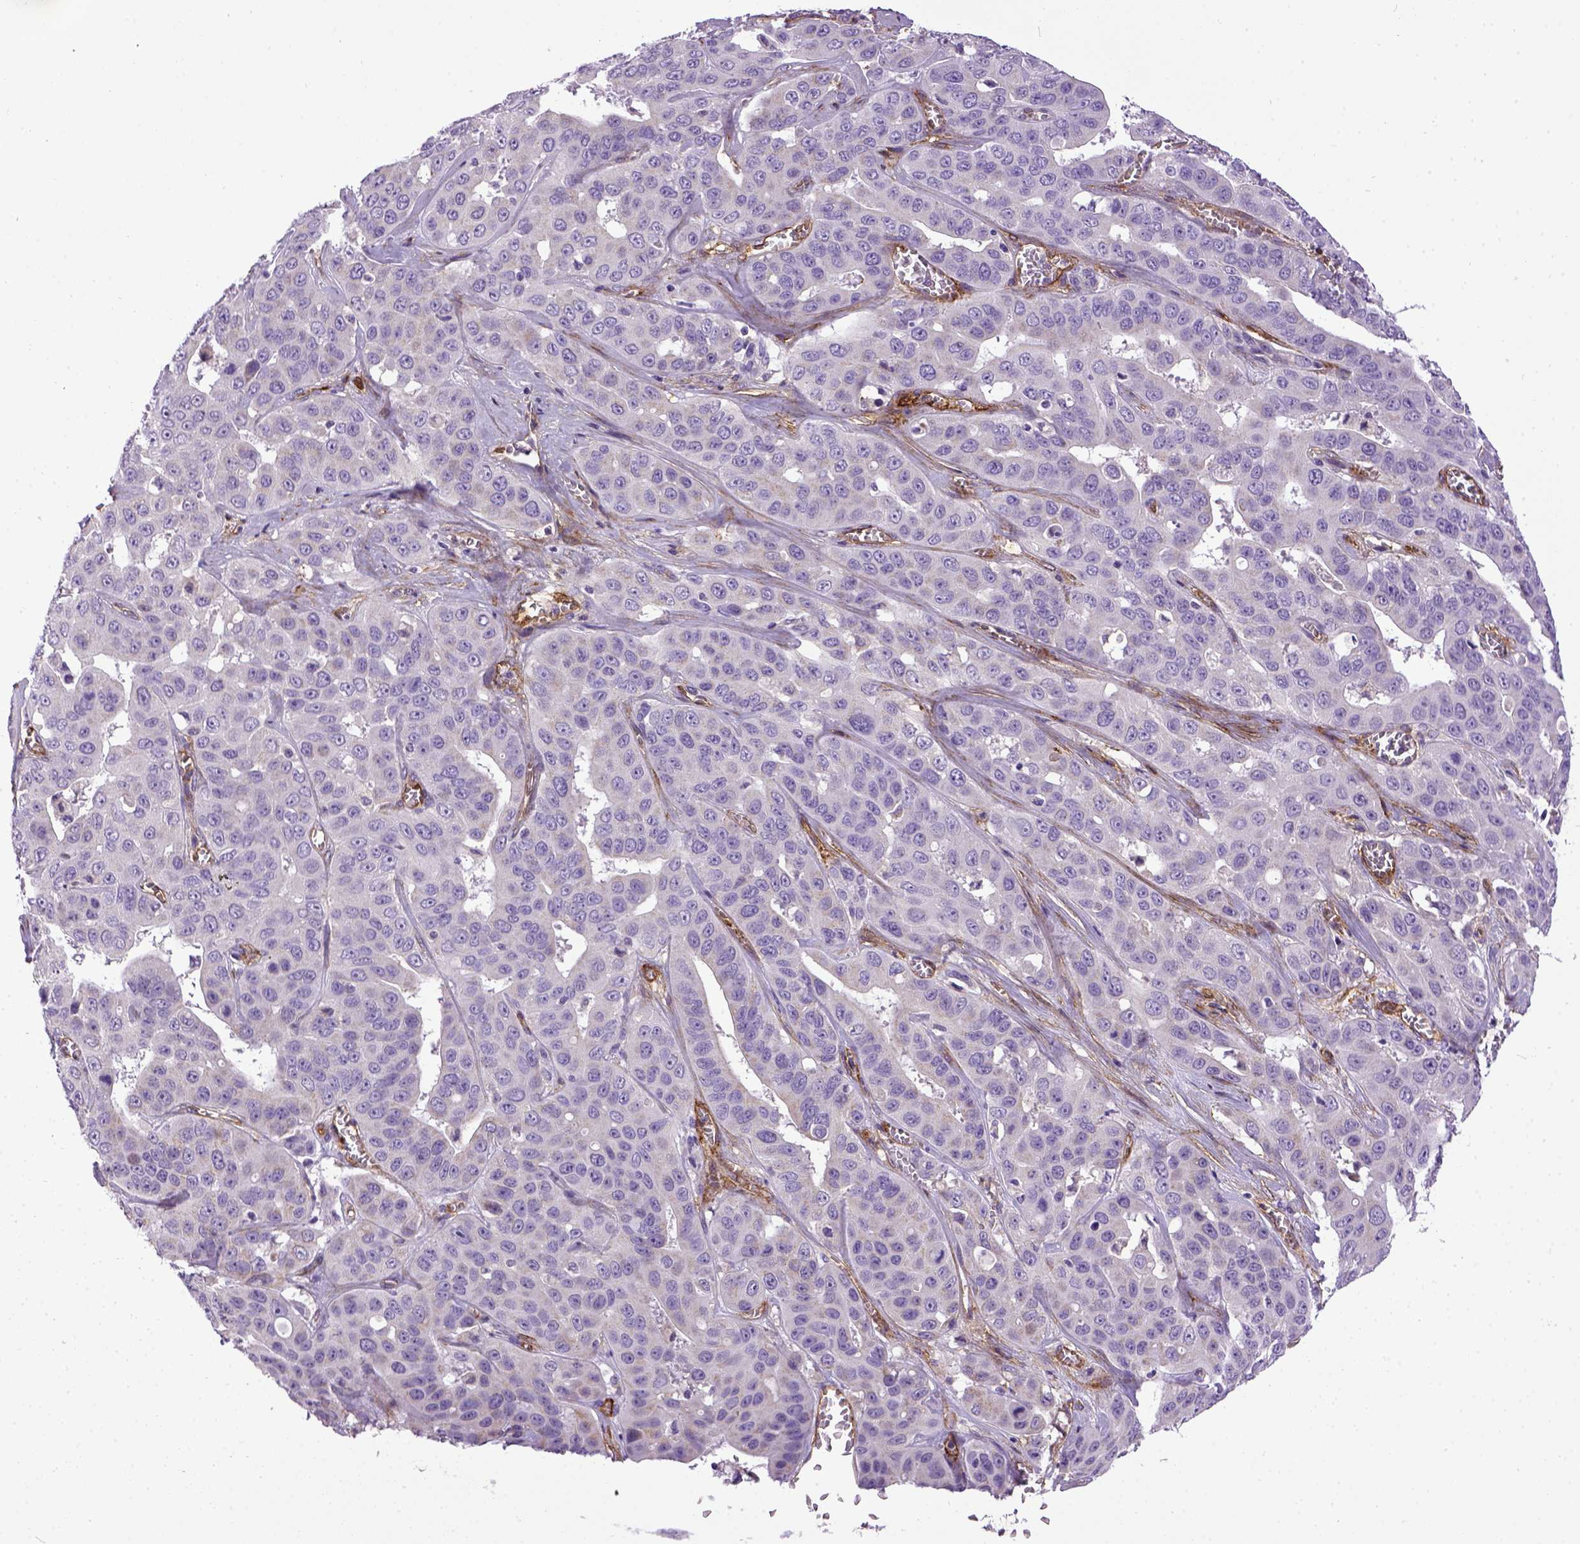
{"staining": {"intensity": "negative", "quantity": "none", "location": "none"}, "tissue": "liver cancer", "cell_type": "Tumor cells", "image_type": "cancer", "snomed": [{"axis": "morphology", "description": "Cholangiocarcinoma"}, {"axis": "topography", "description": "Liver"}], "caption": "DAB immunohistochemical staining of human liver cancer displays no significant expression in tumor cells. (DAB (3,3'-diaminobenzidine) immunohistochemistry (IHC), high magnification).", "gene": "ENG", "patient": {"sex": "female", "age": 52}}